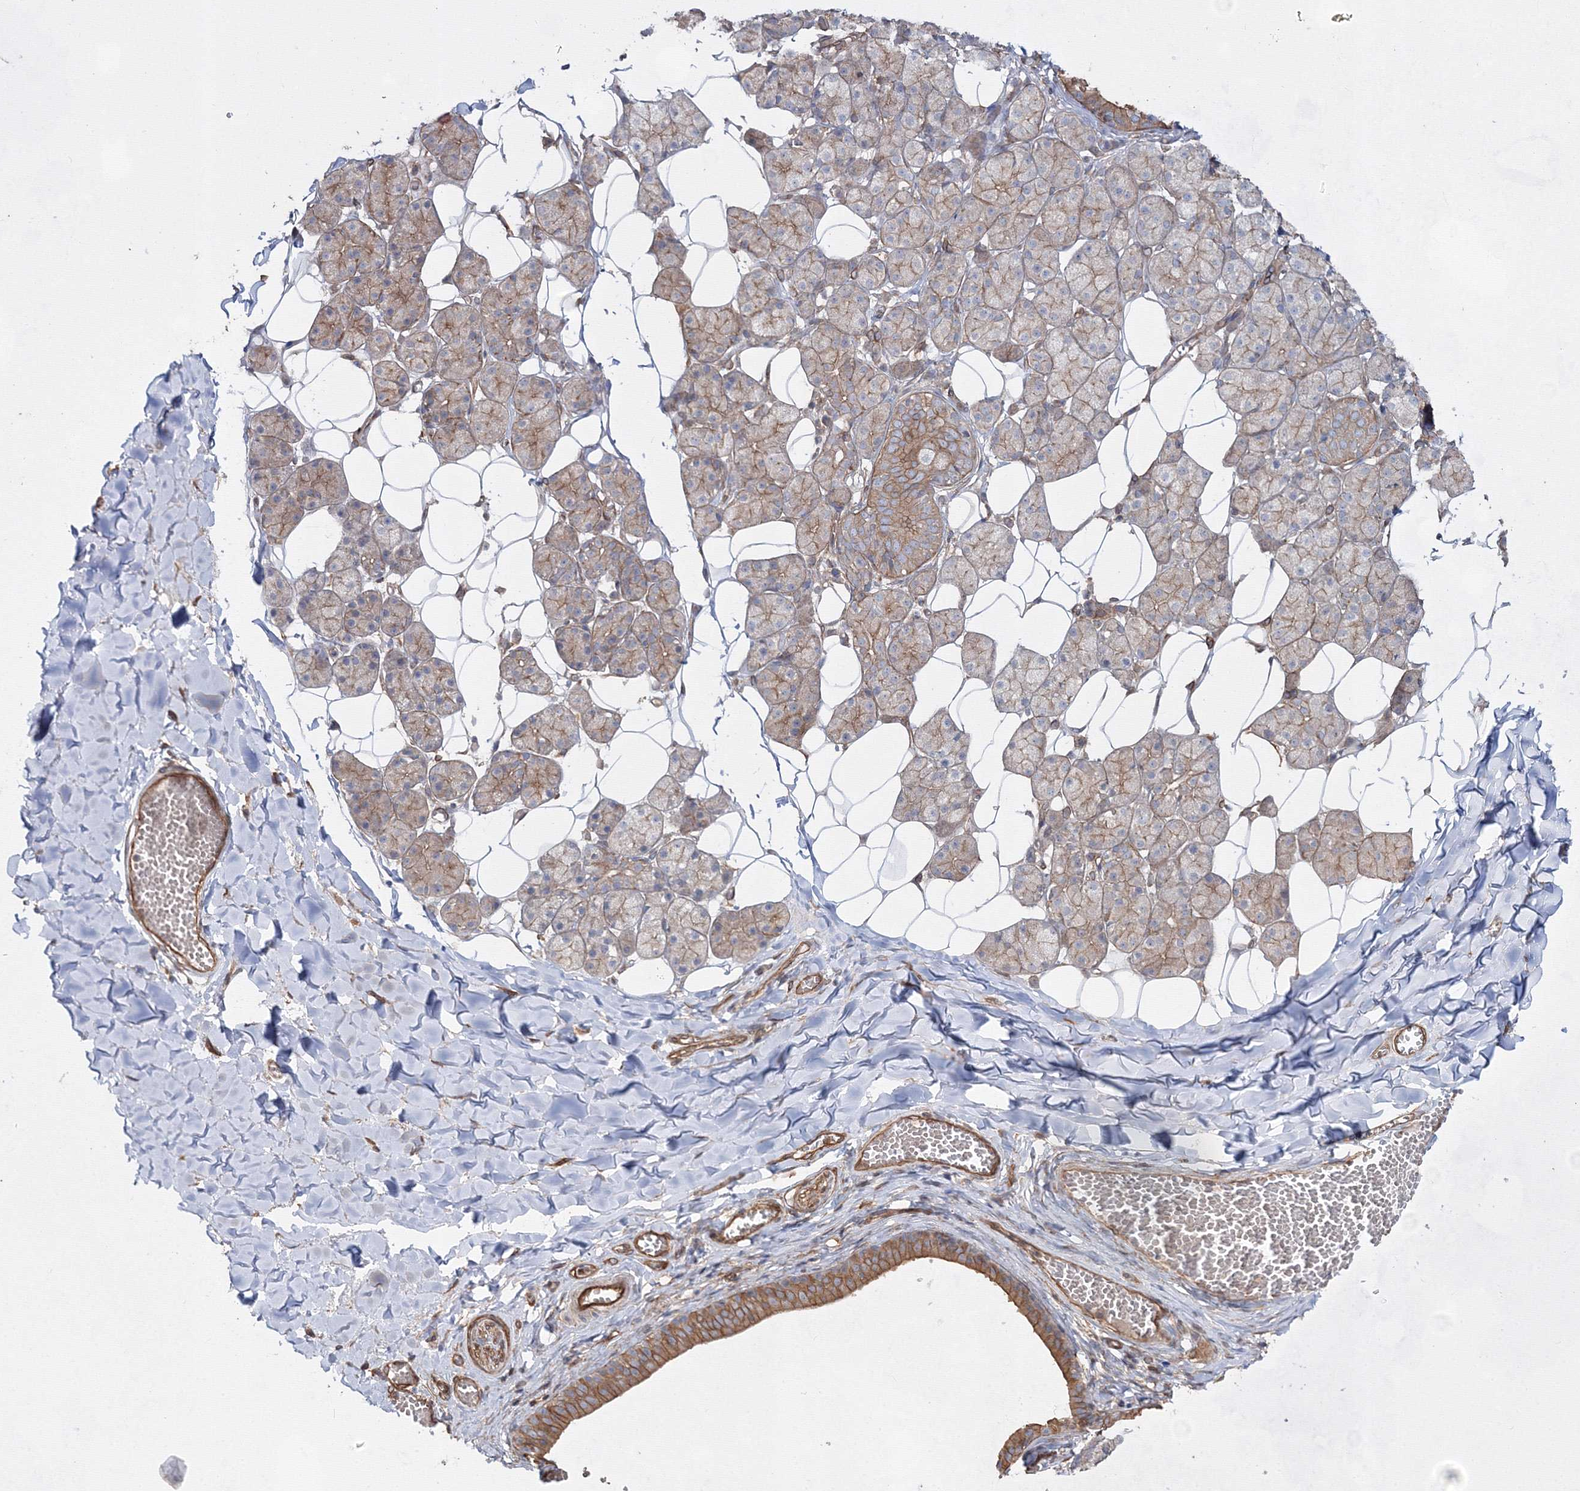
{"staining": {"intensity": "moderate", "quantity": "25%-75%", "location": "cytoplasmic/membranous"}, "tissue": "salivary gland", "cell_type": "Glandular cells", "image_type": "normal", "snomed": [{"axis": "morphology", "description": "Normal tissue, NOS"}, {"axis": "topography", "description": "Salivary gland"}], "caption": "Protein expression analysis of normal human salivary gland reveals moderate cytoplasmic/membranous expression in approximately 25%-75% of glandular cells.", "gene": "EXOC6", "patient": {"sex": "female", "age": 33}}